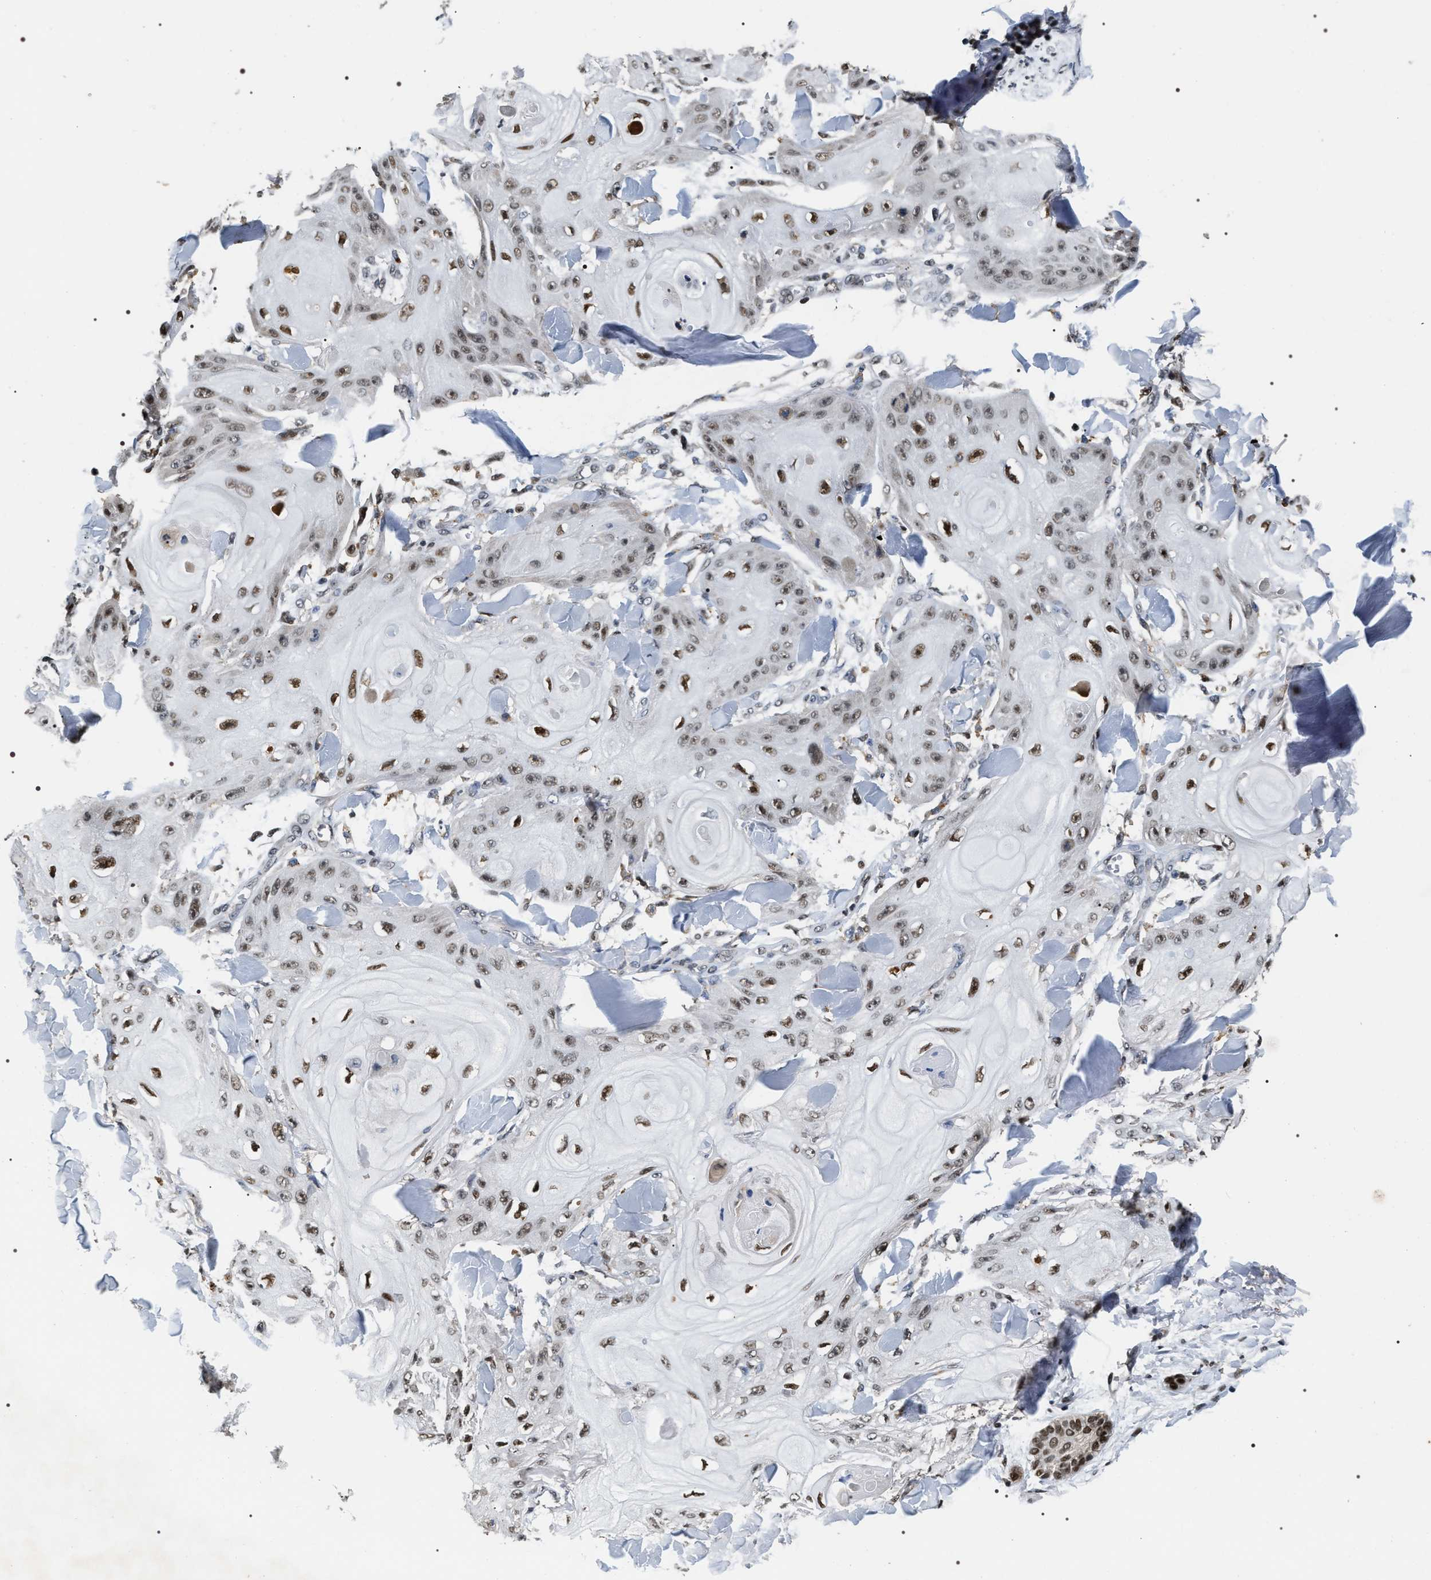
{"staining": {"intensity": "moderate", "quantity": ">75%", "location": "nuclear"}, "tissue": "skin cancer", "cell_type": "Tumor cells", "image_type": "cancer", "snomed": [{"axis": "morphology", "description": "Squamous cell carcinoma, NOS"}, {"axis": "topography", "description": "Skin"}], "caption": "Immunohistochemical staining of skin cancer (squamous cell carcinoma) exhibits medium levels of moderate nuclear protein positivity in approximately >75% of tumor cells.", "gene": "C7orf25", "patient": {"sex": "male", "age": 74}}